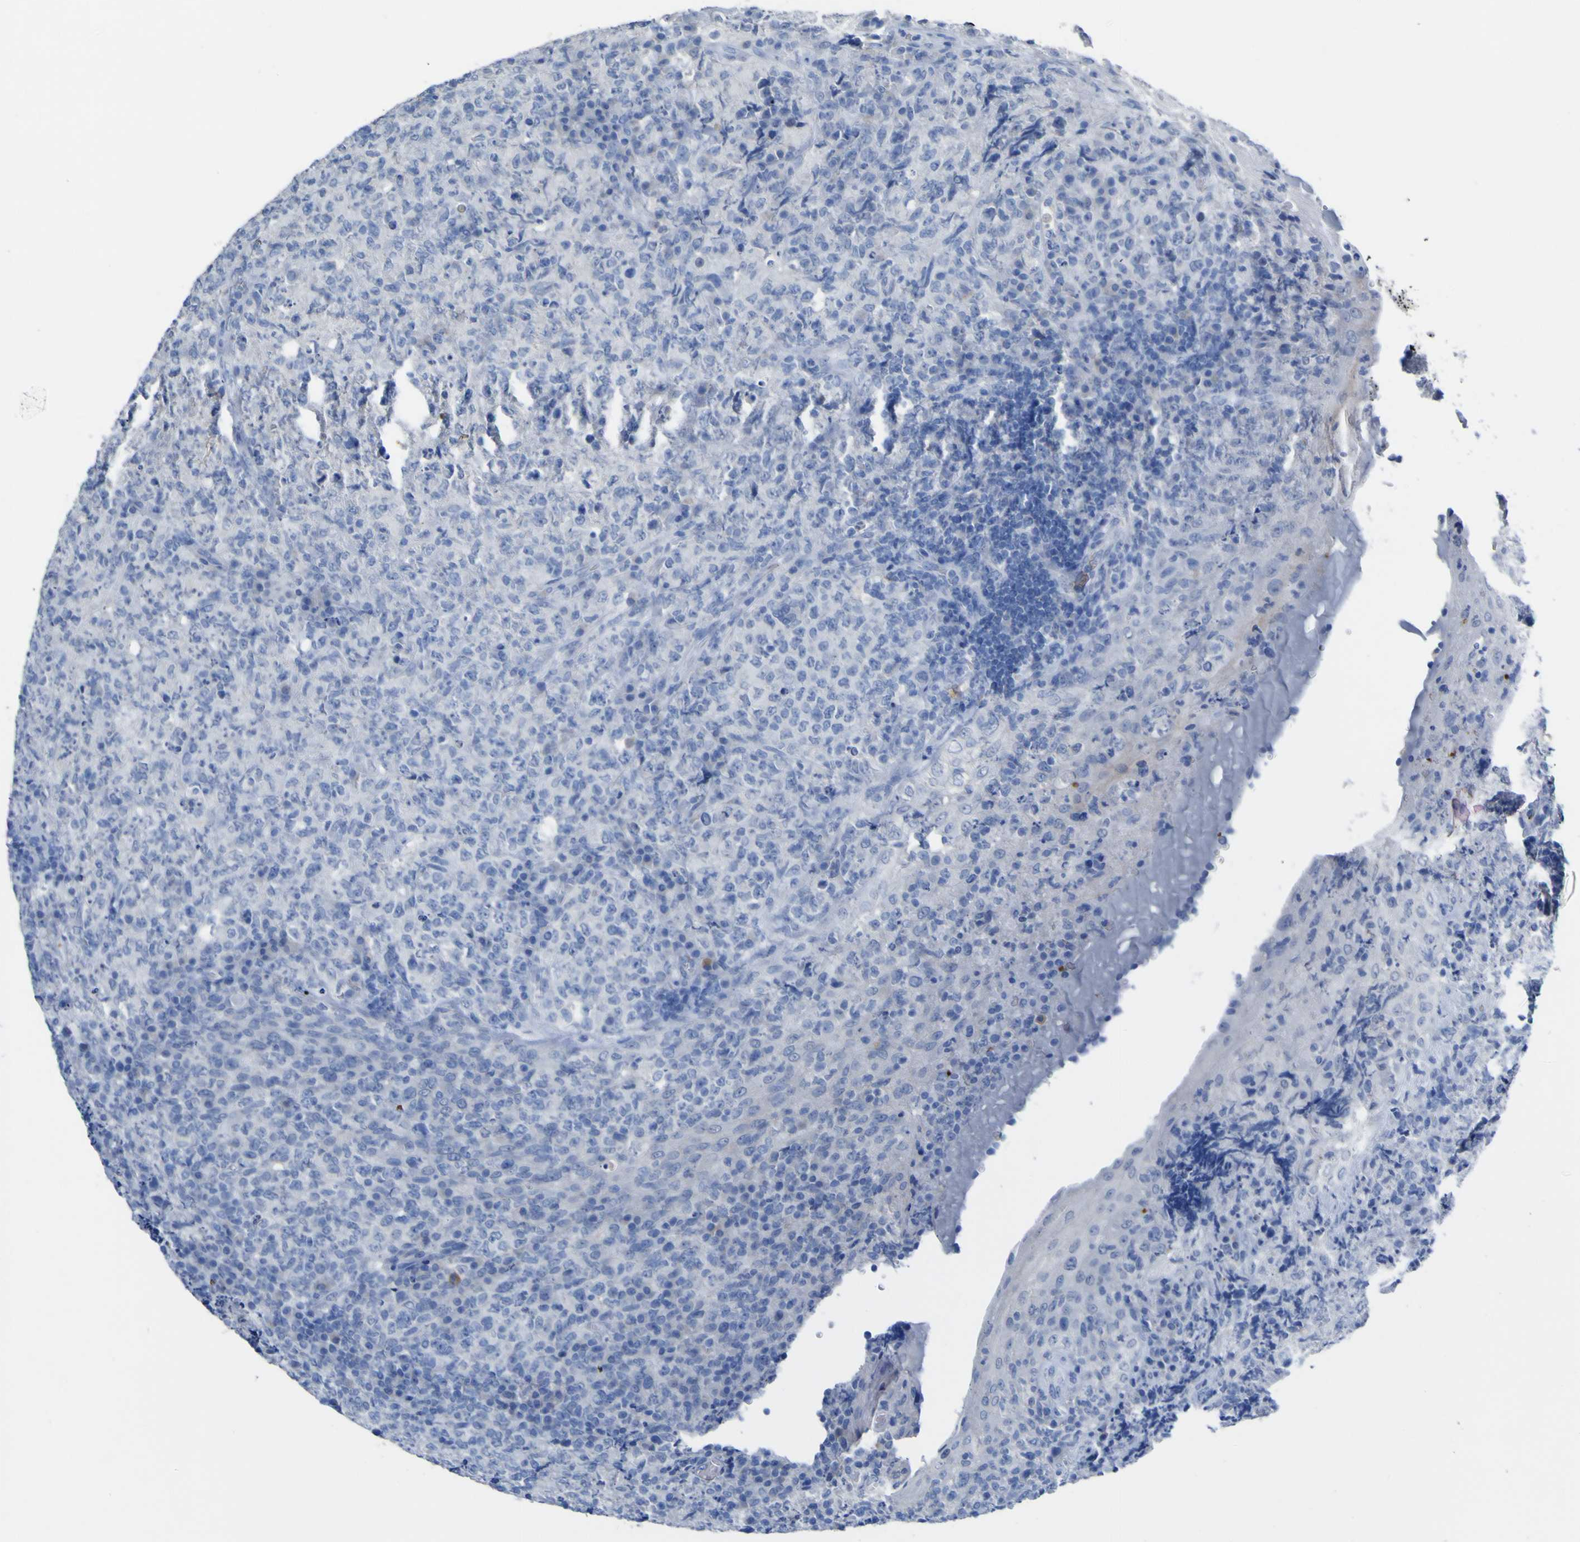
{"staining": {"intensity": "negative", "quantity": "none", "location": "none"}, "tissue": "lymphoma", "cell_type": "Tumor cells", "image_type": "cancer", "snomed": [{"axis": "morphology", "description": "Malignant lymphoma, non-Hodgkin's type, High grade"}, {"axis": "topography", "description": "Tonsil"}], "caption": "Human lymphoma stained for a protein using IHC reveals no positivity in tumor cells.", "gene": "GCM1", "patient": {"sex": "female", "age": 36}}